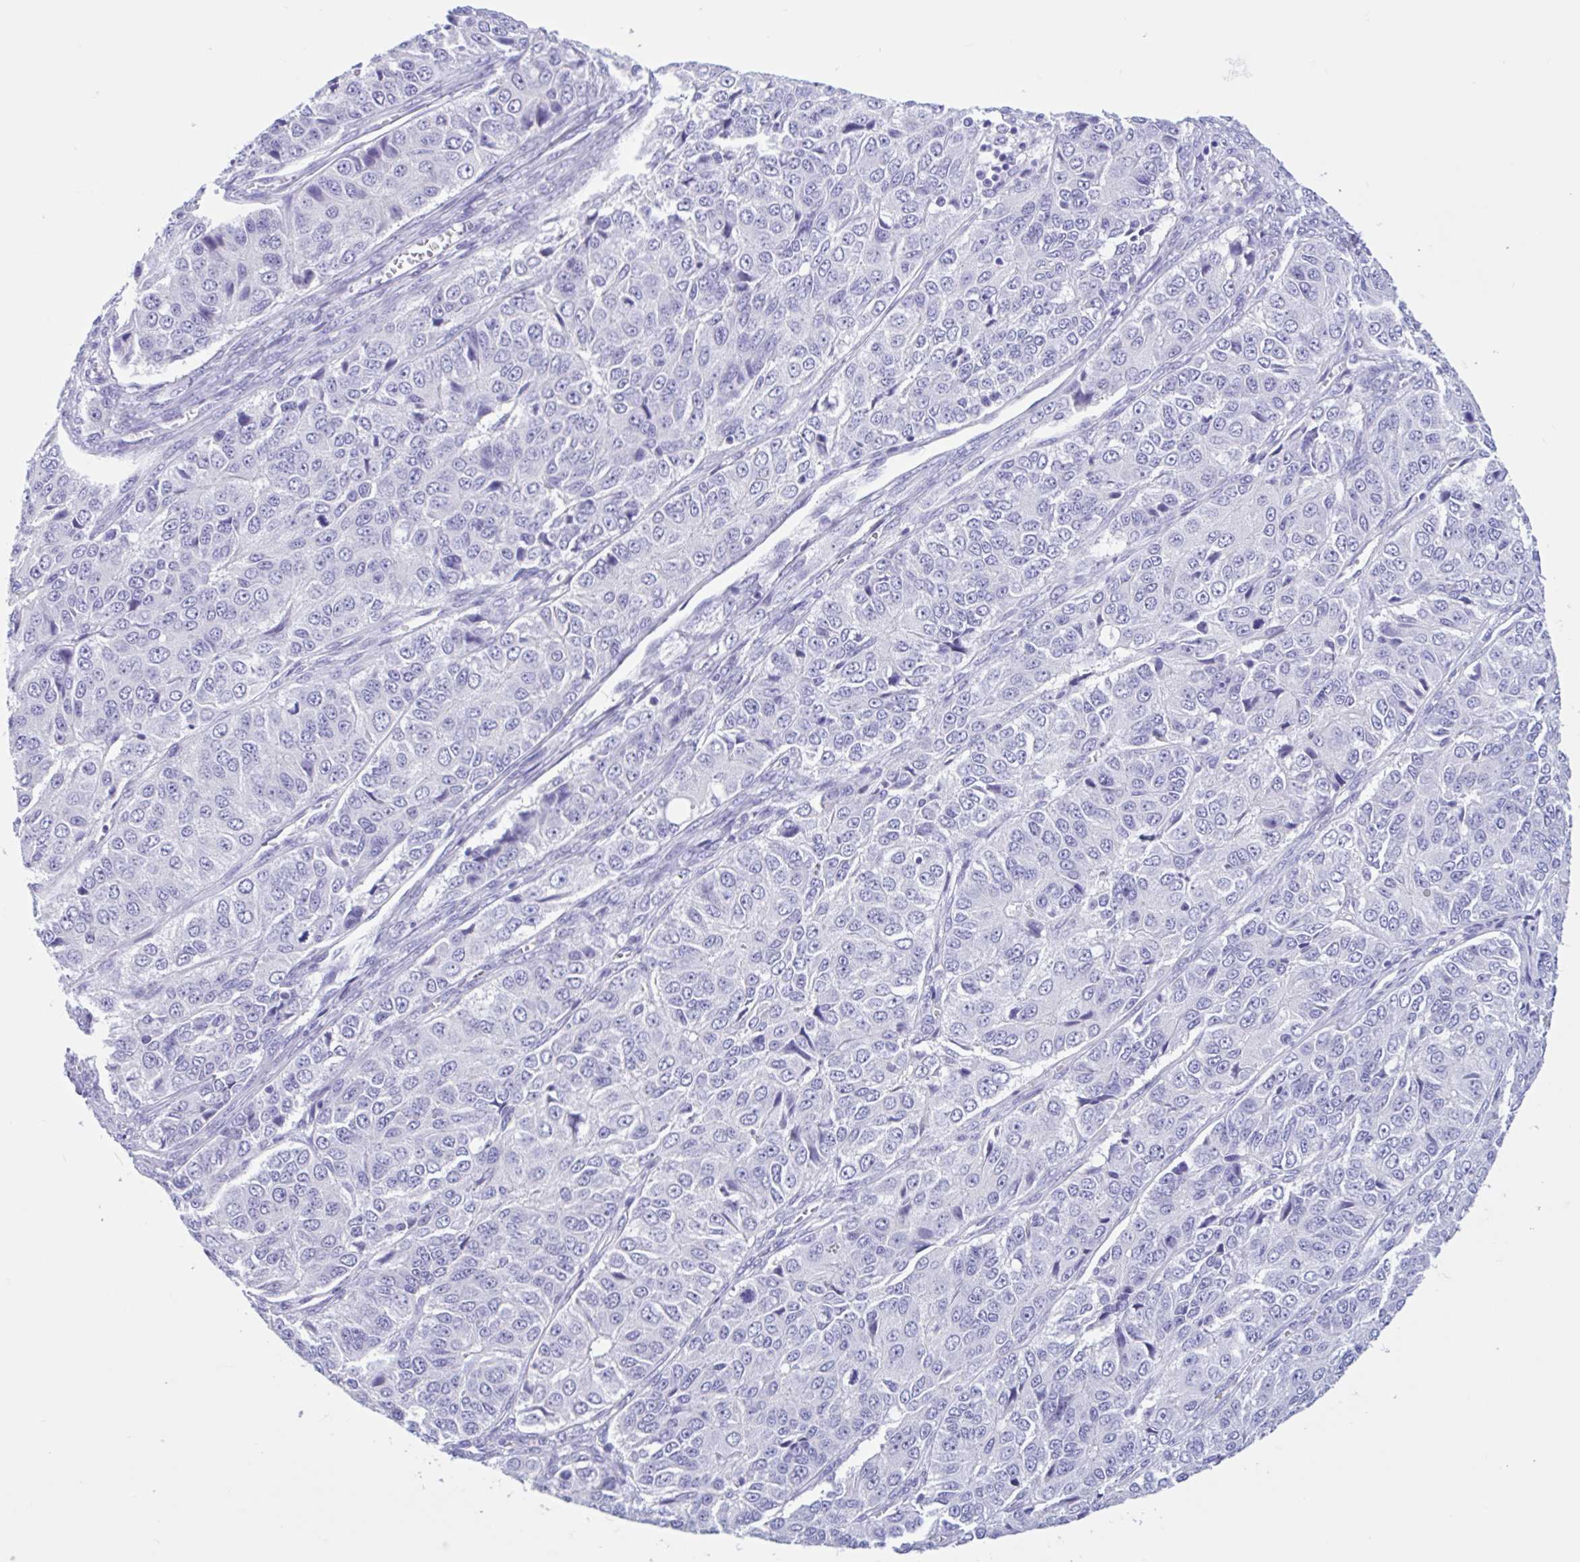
{"staining": {"intensity": "negative", "quantity": "none", "location": "none"}, "tissue": "ovarian cancer", "cell_type": "Tumor cells", "image_type": "cancer", "snomed": [{"axis": "morphology", "description": "Carcinoma, endometroid"}, {"axis": "topography", "description": "Ovary"}], "caption": "The image displays no staining of tumor cells in ovarian endometroid carcinoma.", "gene": "OR4N4", "patient": {"sex": "female", "age": 51}}